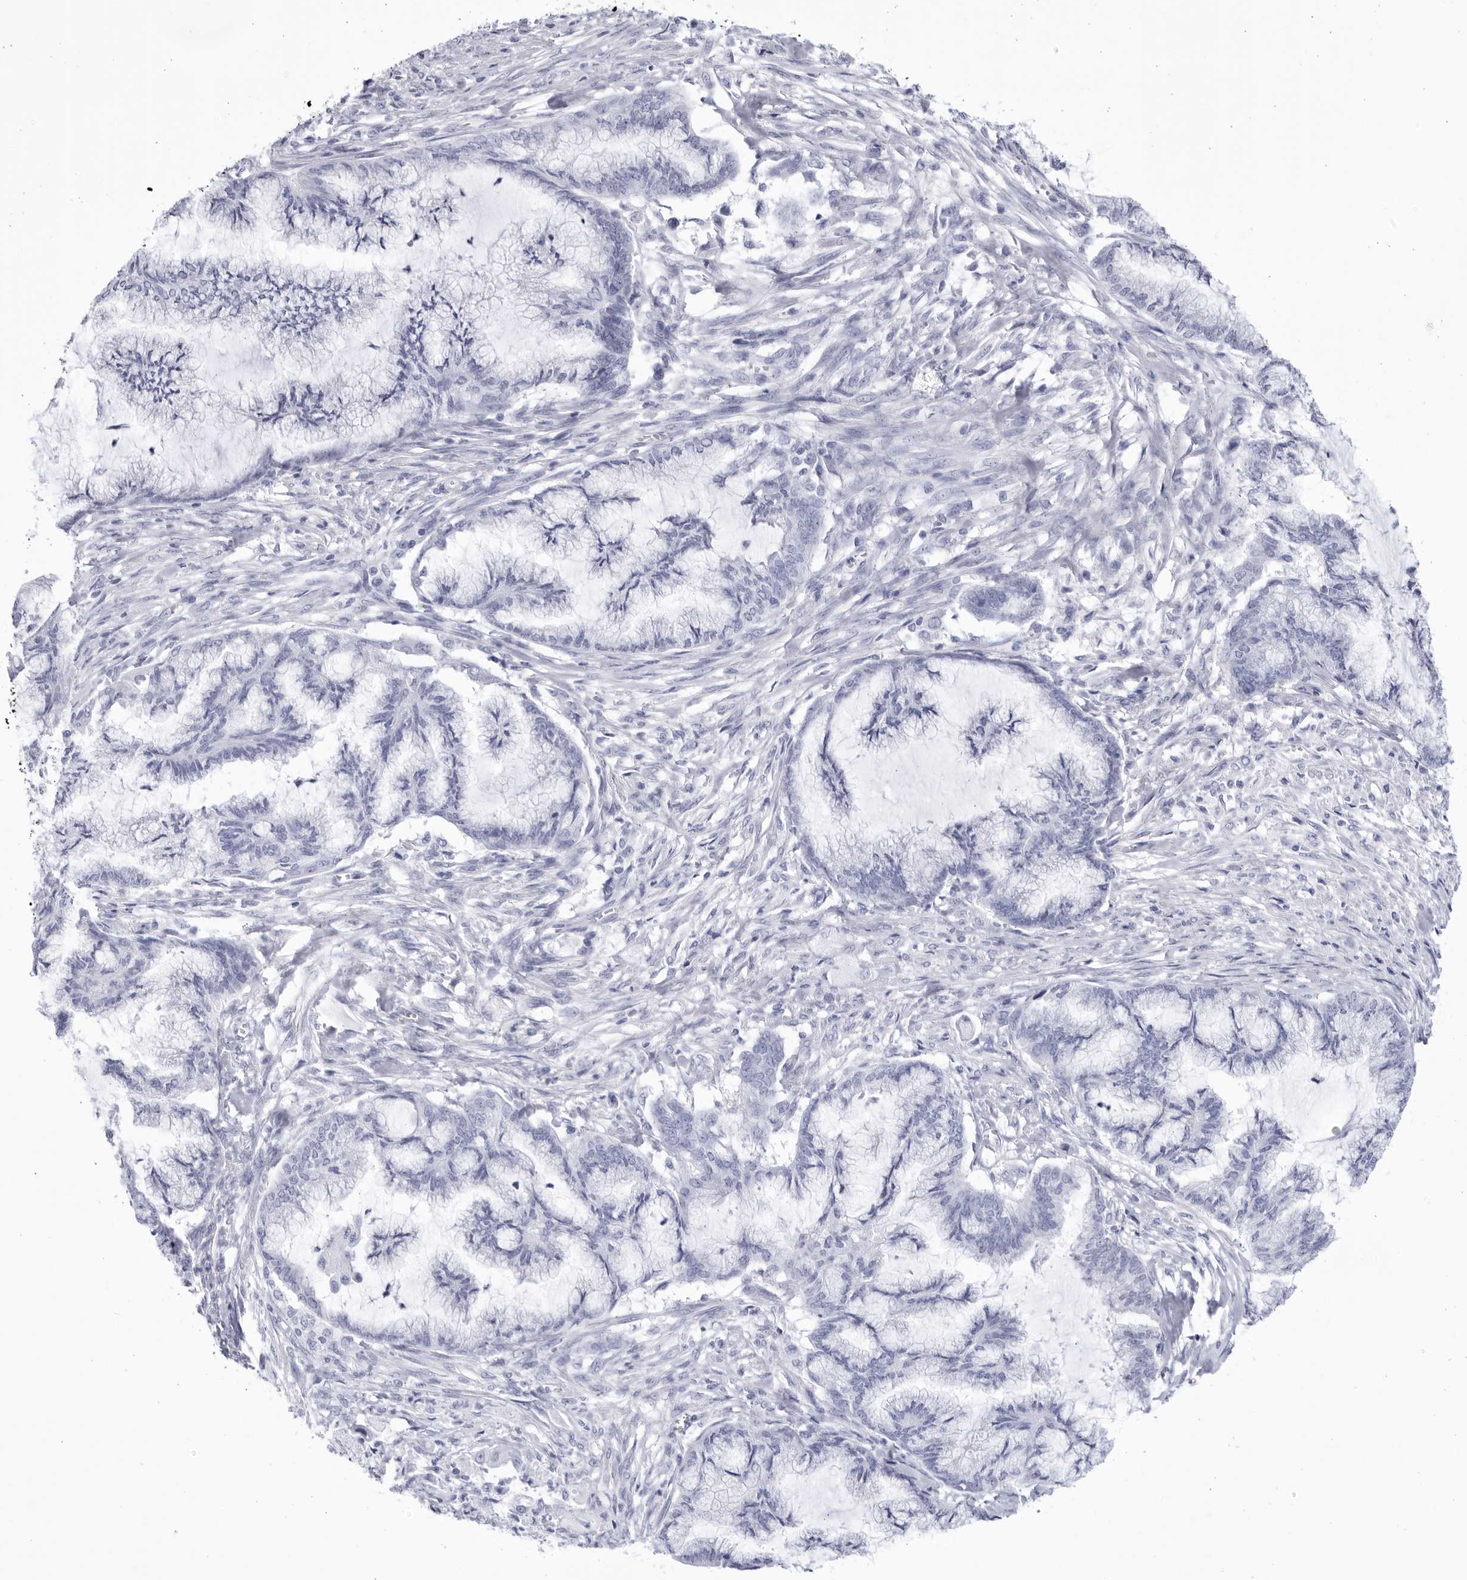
{"staining": {"intensity": "negative", "quantity": "none", "location": "none"}, "tissue": "endometrial cancer", "cell_type": "Tumor cells", "image_type": "cancer", "snomed": [{"axis": "morphology", "description": "Adenocarcinoma, NOS"}, {"axis": "topography", "description": "Endometrium"}], "caption": "A high-resolution image shows immunohistochemistry (IHC) staining of endometrial adenocarcinoma, which shows no significant positivity in tumor cells. (Immunohistochemistry, brightfield microscopy, high magnification).", "gene": "CCDC181", "patient": {"sex": "female", "age": 86}}